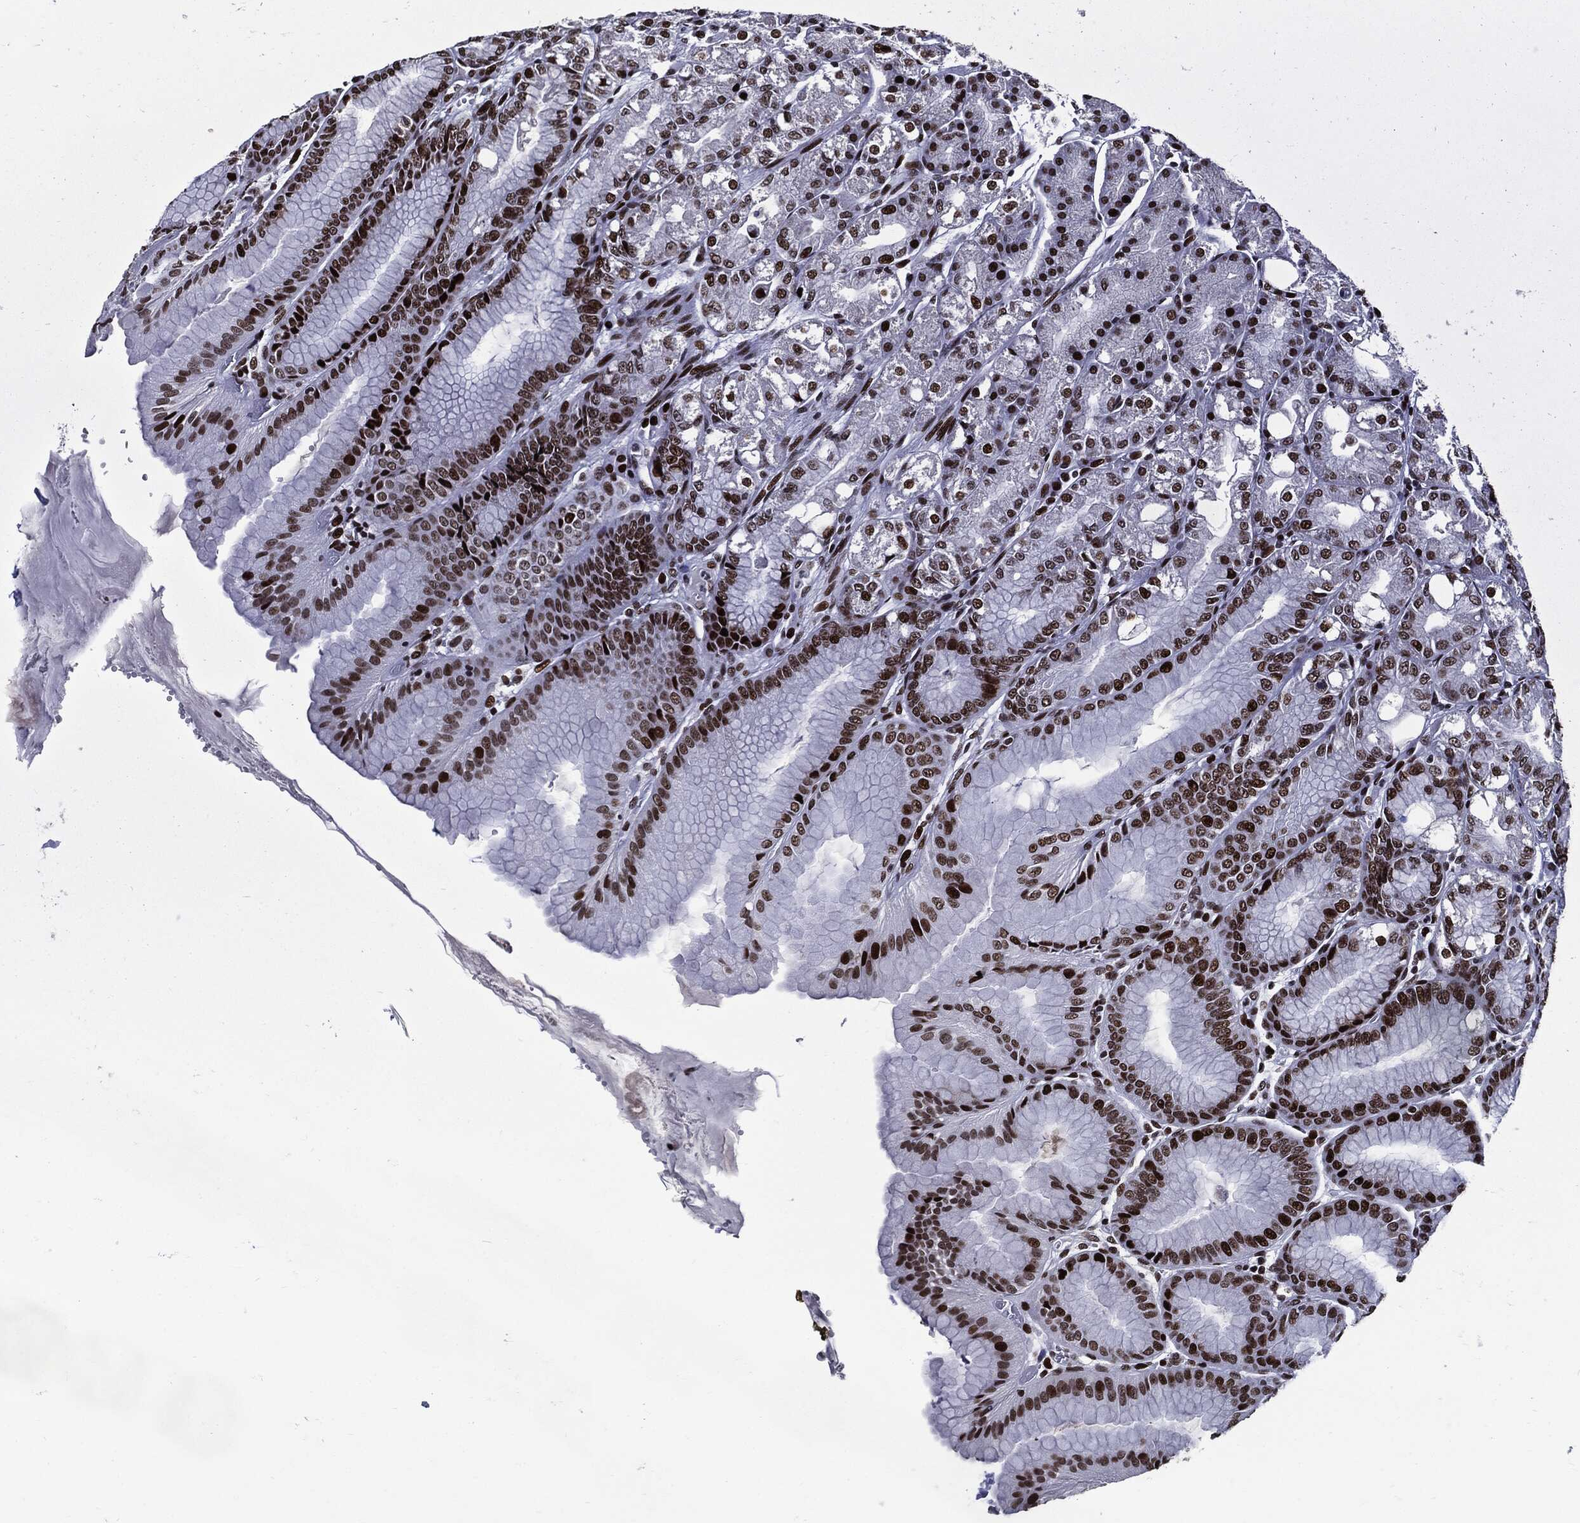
{"staining": {"intensity": "strong", "quantity": ">75%", "location": "nuclear"}, "tissue": "stomach", "cell_type": "Glandular cells", "image_type": "normal", "snomed": [{"axis": "morphology", "description": "Normal tissue, NOS"}, {"axis": "topography", "description": "Stomach"}], "caption": "Normal stomach reveals strong nuclear positivity in about >75% of glandular cells Immunohistochemistry (ihc) stains the protein in brown and the nuclei are stained blue..", "gene": "ZFP91", "patient": {"sex": "male", "age": 71}}